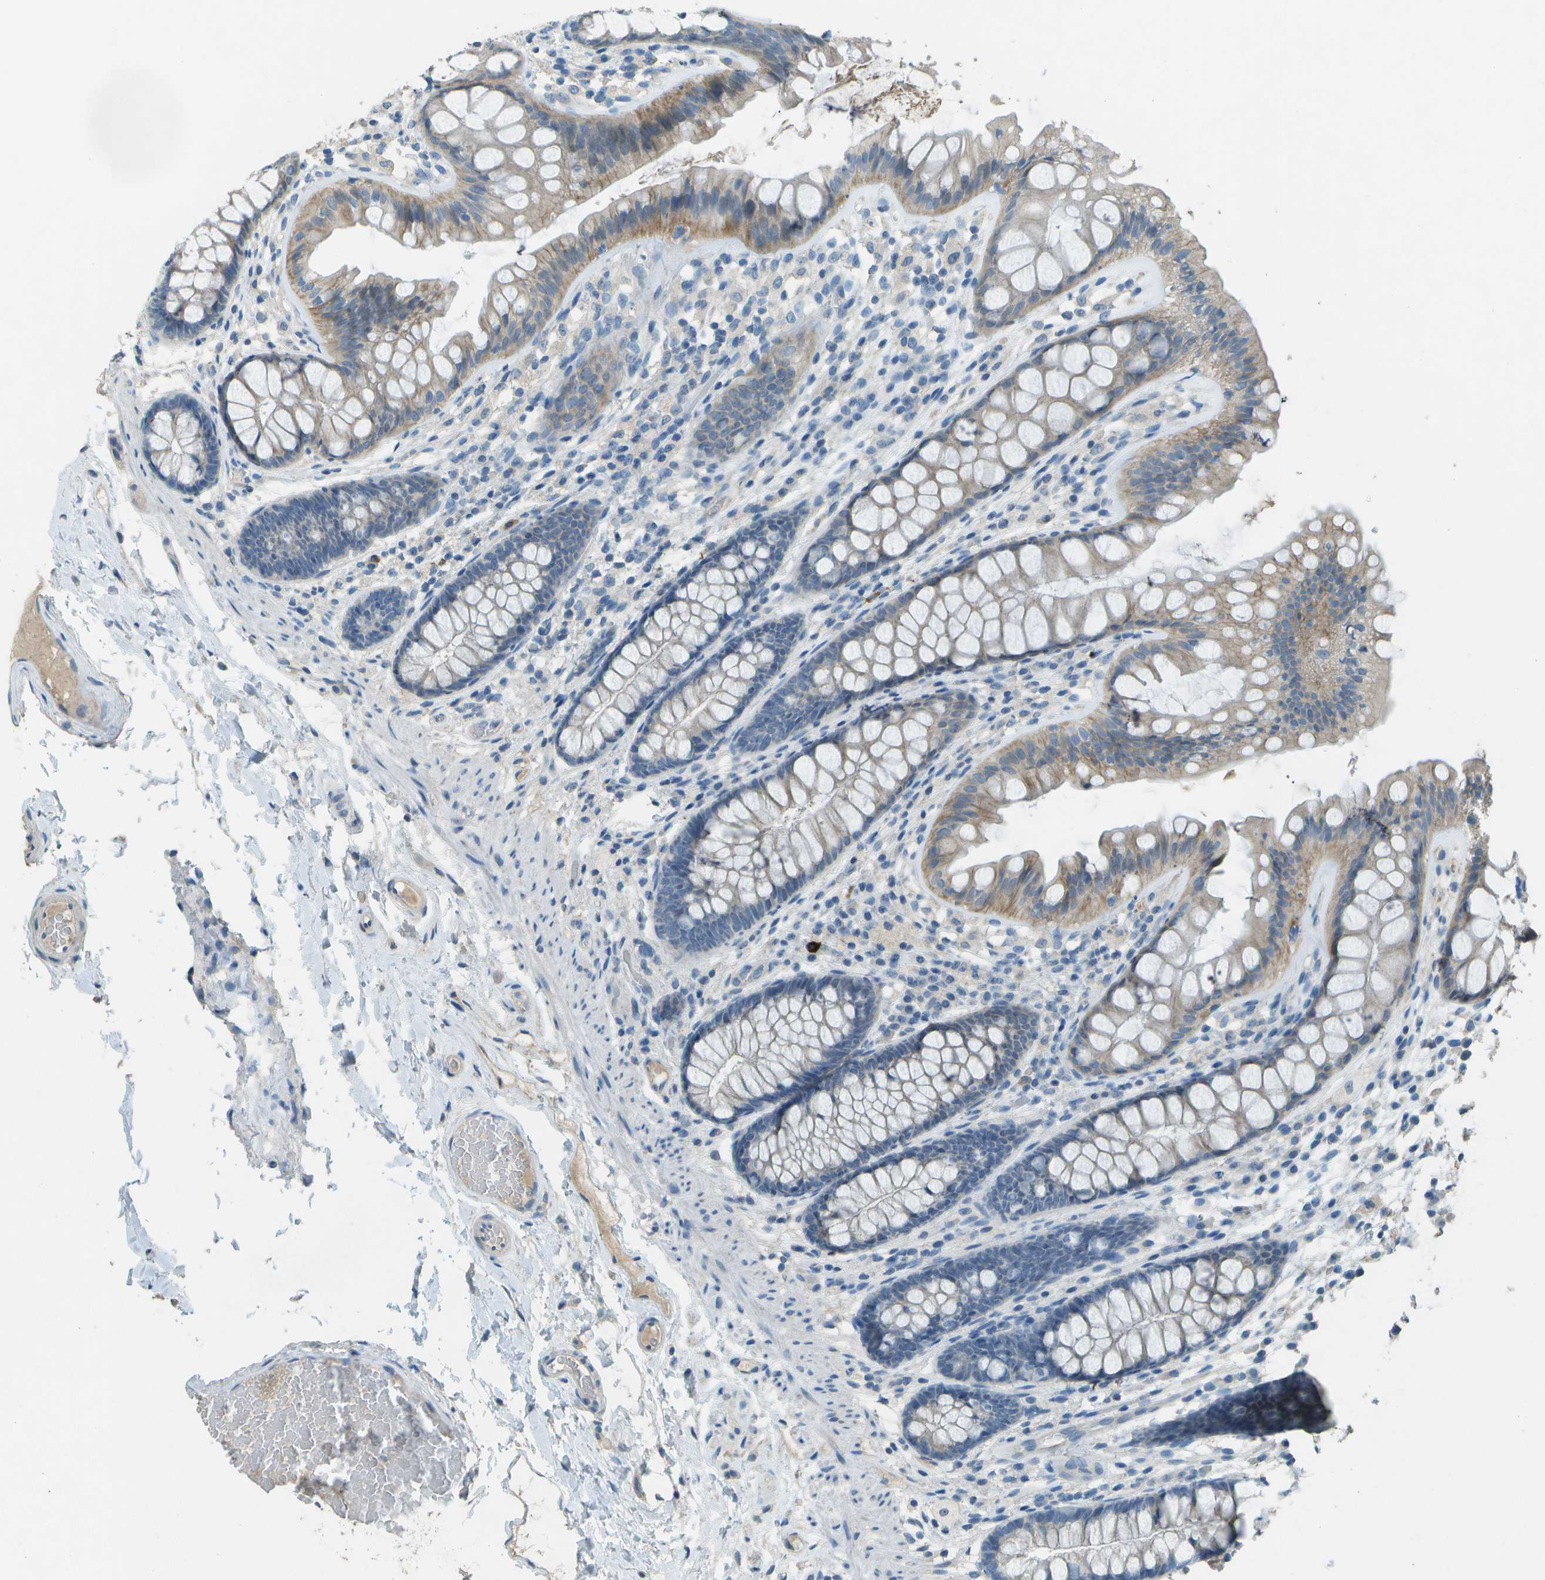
{"staining": {"intensity": "negative", "quantity": "none", "location": "none"}, "tissue": "colon", "cell_type": "Endothelial cells", "image_type": "normal", "snomed": [{"axis": "morphology", "description": "Normal tissue, NOS"}, {"axis": "topography", "description": "Colon"}], "caption": "High magnification brightfield microscopy of unremarkable colon stained with DAB (3,3'-diaminobenzidine) (brown) and counterstained with hematoxylin (blue): endothelial cells show no significant expression.", "gene": "LGI2", "patient": {"sex": "female", "age": 56}}